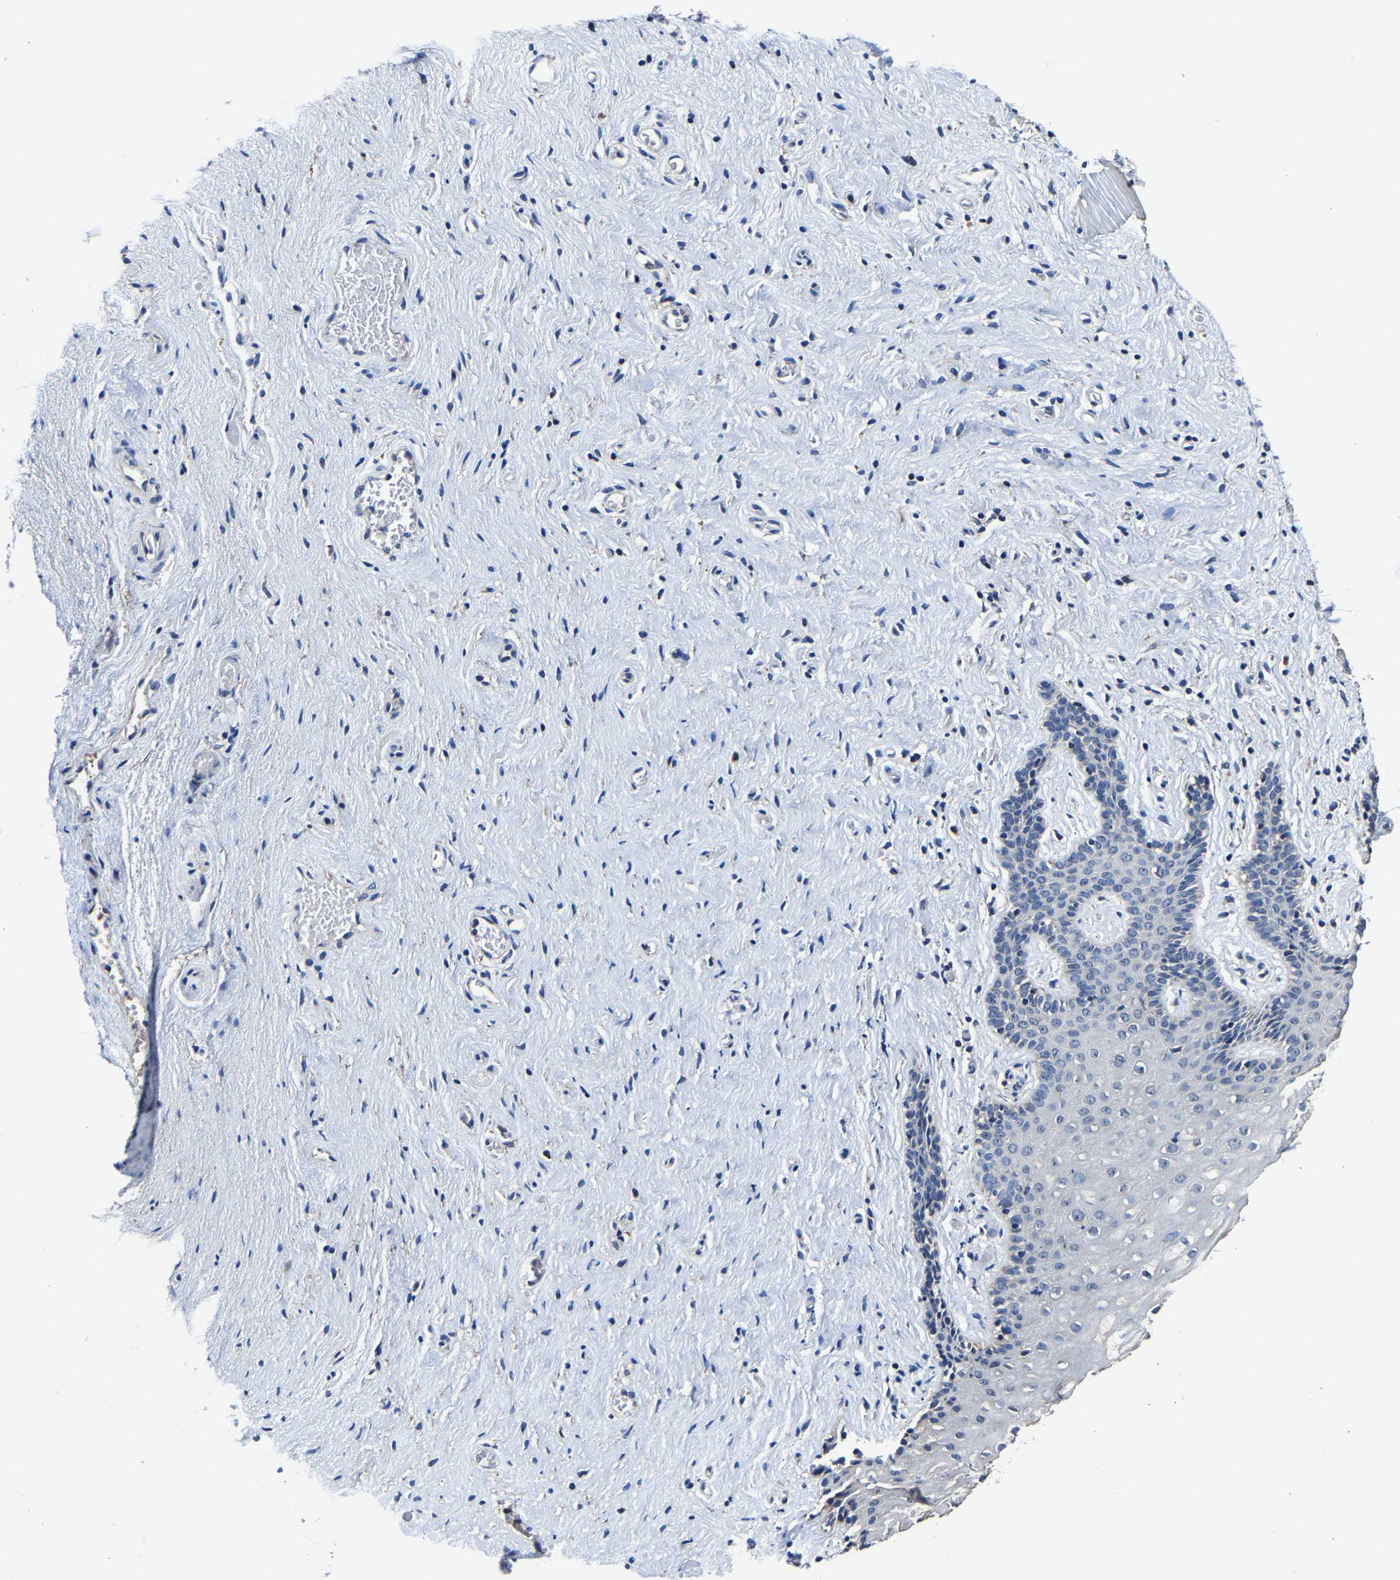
{"staining": {"intensity": "negative", "quantity": "none", "location": "none"}, "tissue": "vagina", "cell_type": "Squamous epithelial cells", "image_type": "normal", "snomed": [{"axis": "morphology", "description": "Normal tissue, NOS"}, {"axis": "topography", "description": "Vagina"}], "caption": "IHC of normal vagina demonstrates no positivity in squamous epithelial cells.", "gene": "ZCCHC7", "patient": {"sex": "female", "age": 44}}